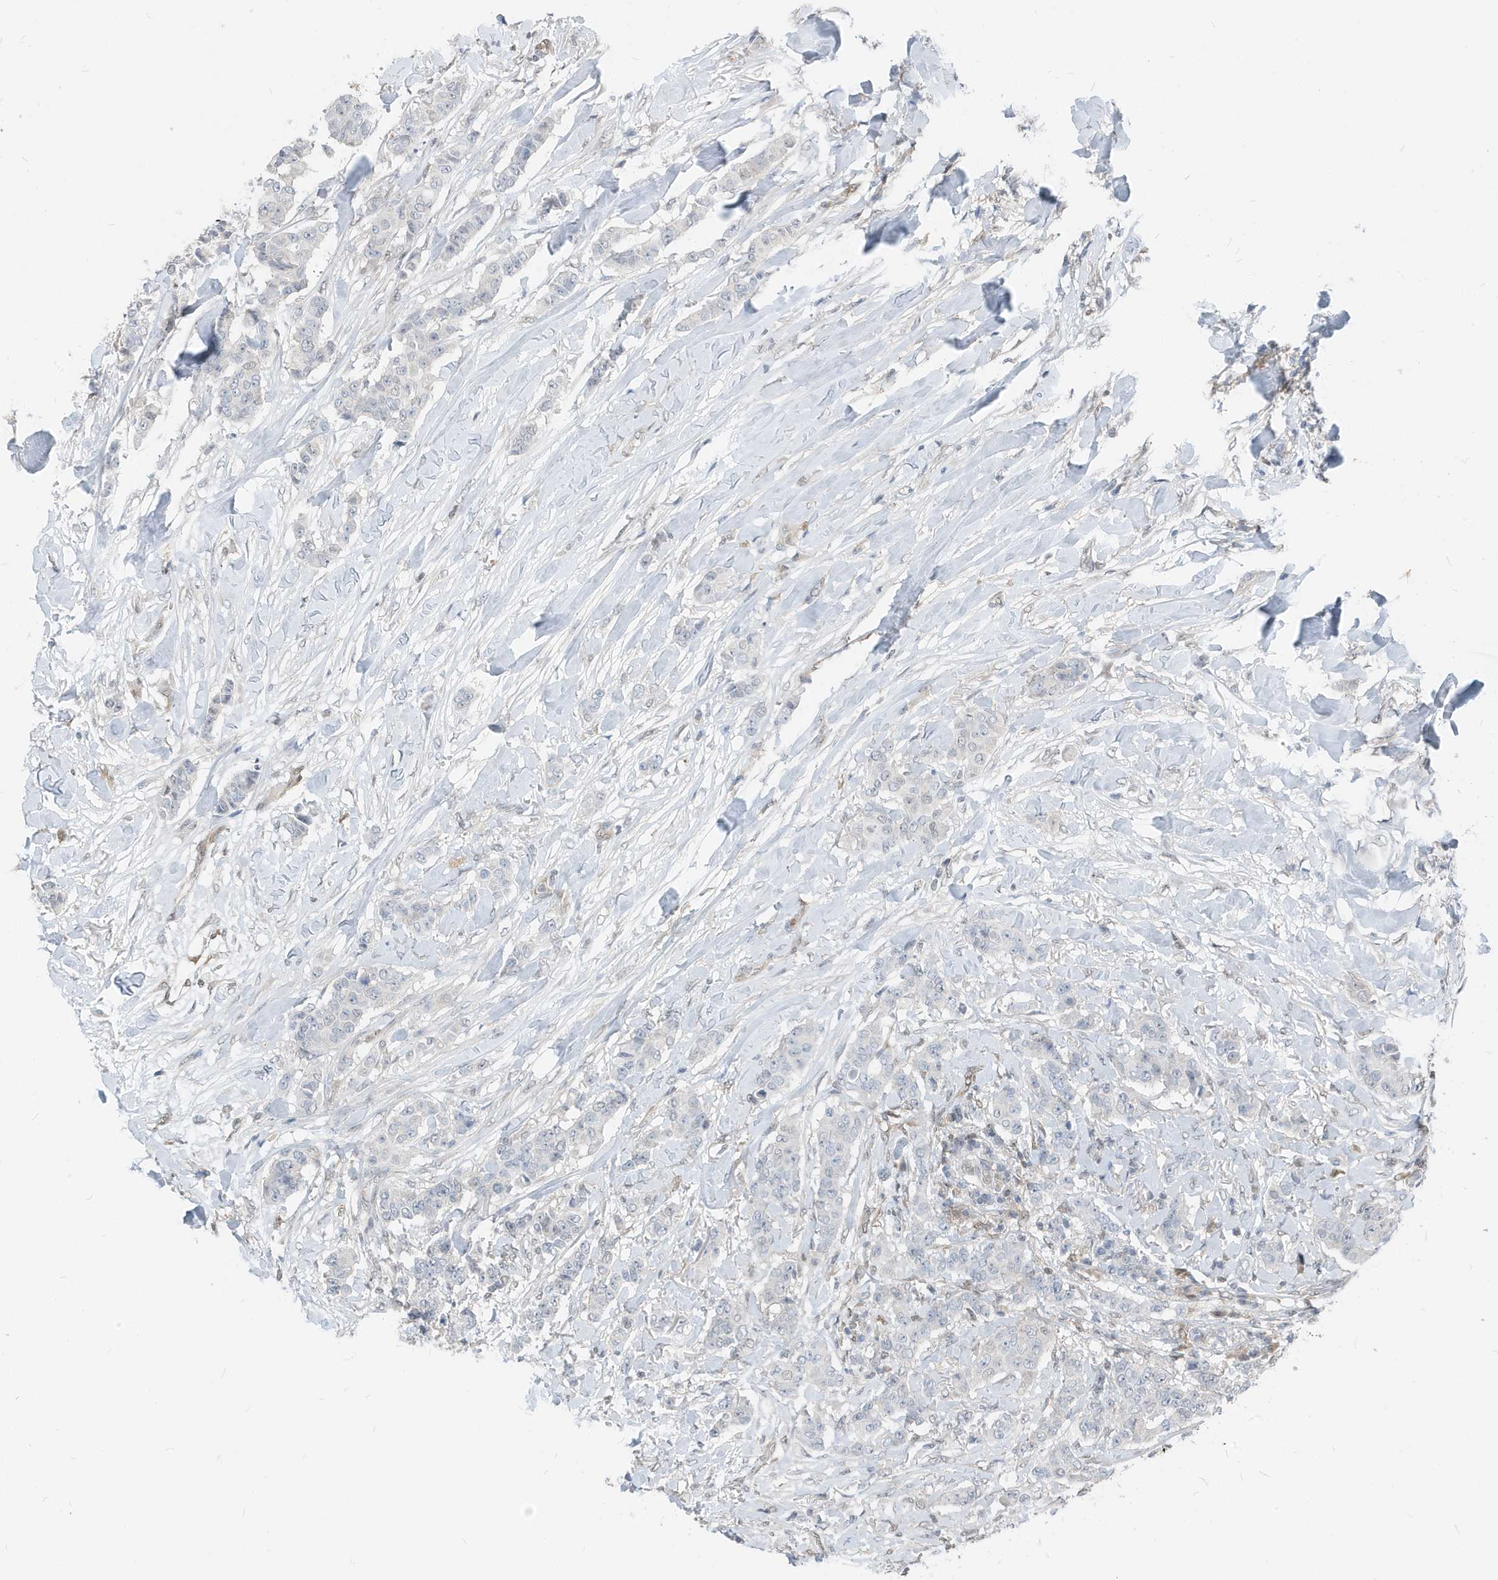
{"staining": {"intensity": "negative", "quantity": "none", "location": "none"}, "tissue": "breast cancer", "cell_type": "Tumor cells", "image_type": "cancer", "snomed": [{"axis": "morphology", "description": "Duct carcinoma"}, {"axis": "topography", "description": "Breast"}], "caption": "Tumor cells show no significant protein positivity in breast cancer. (DAB immunohistochemistry (IHC) with hematoxylin counter stain).", "gene": "NCOA7", "patient": {"sex": "female", "age": 40}}